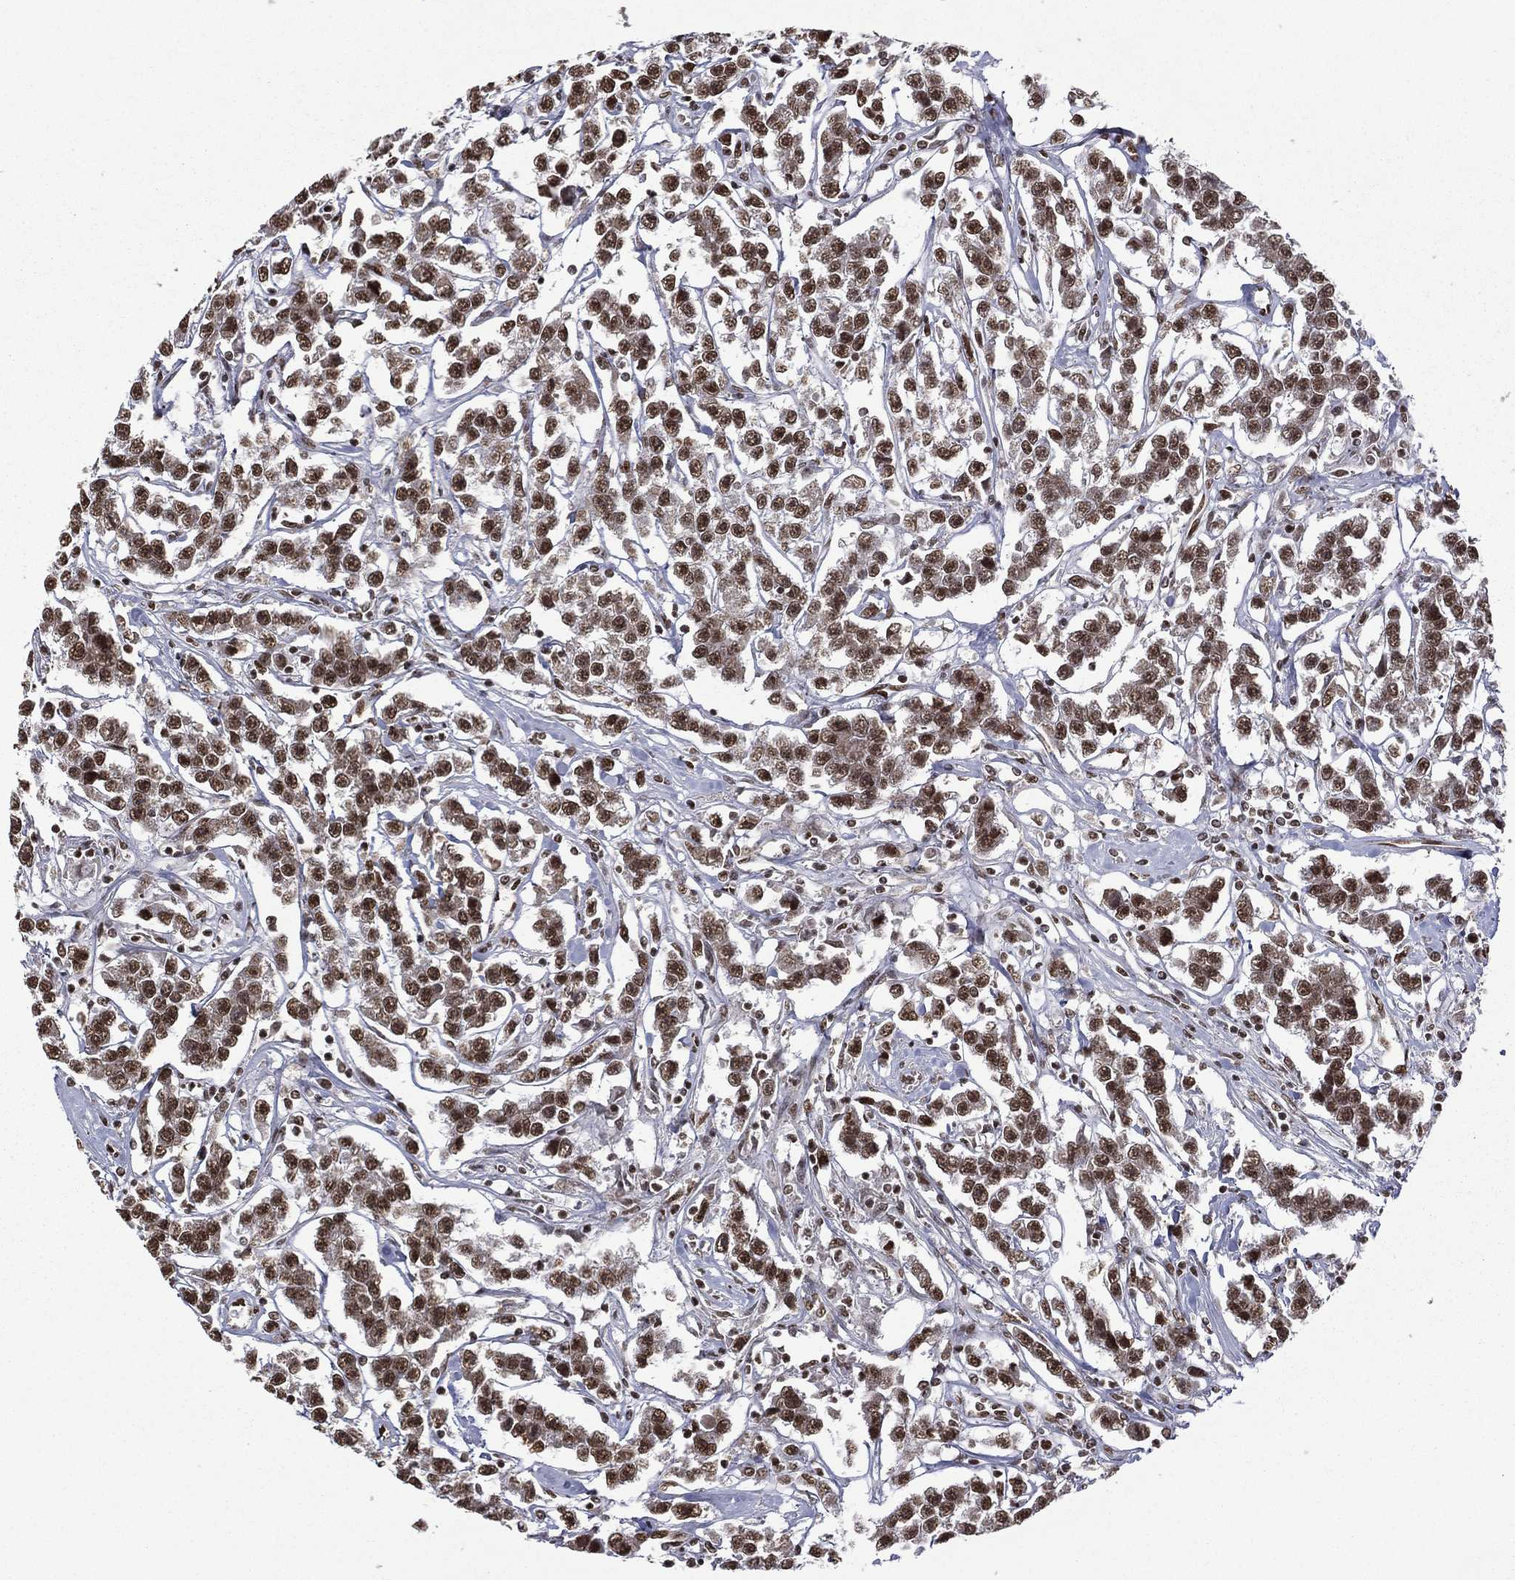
{"staining": {"intensity": "strong", "quantity": ">75%", "location": "nuclear"}, "tissue": "testis cancer", "cell_type": "Tumor cells", "image_type": "cancer", "snomed": [{"axis": "morphology", "description": "Seminoma, NOS"}, {"axis": "topography", "description": "Testis"}], "caption": "Human testis seminoma stained with a brown dye reveals strong nuclear positive positivity in about >75% of tumor cells.", "gene": "C5orf24", "patient": {"sex": "male", "age": 59}}